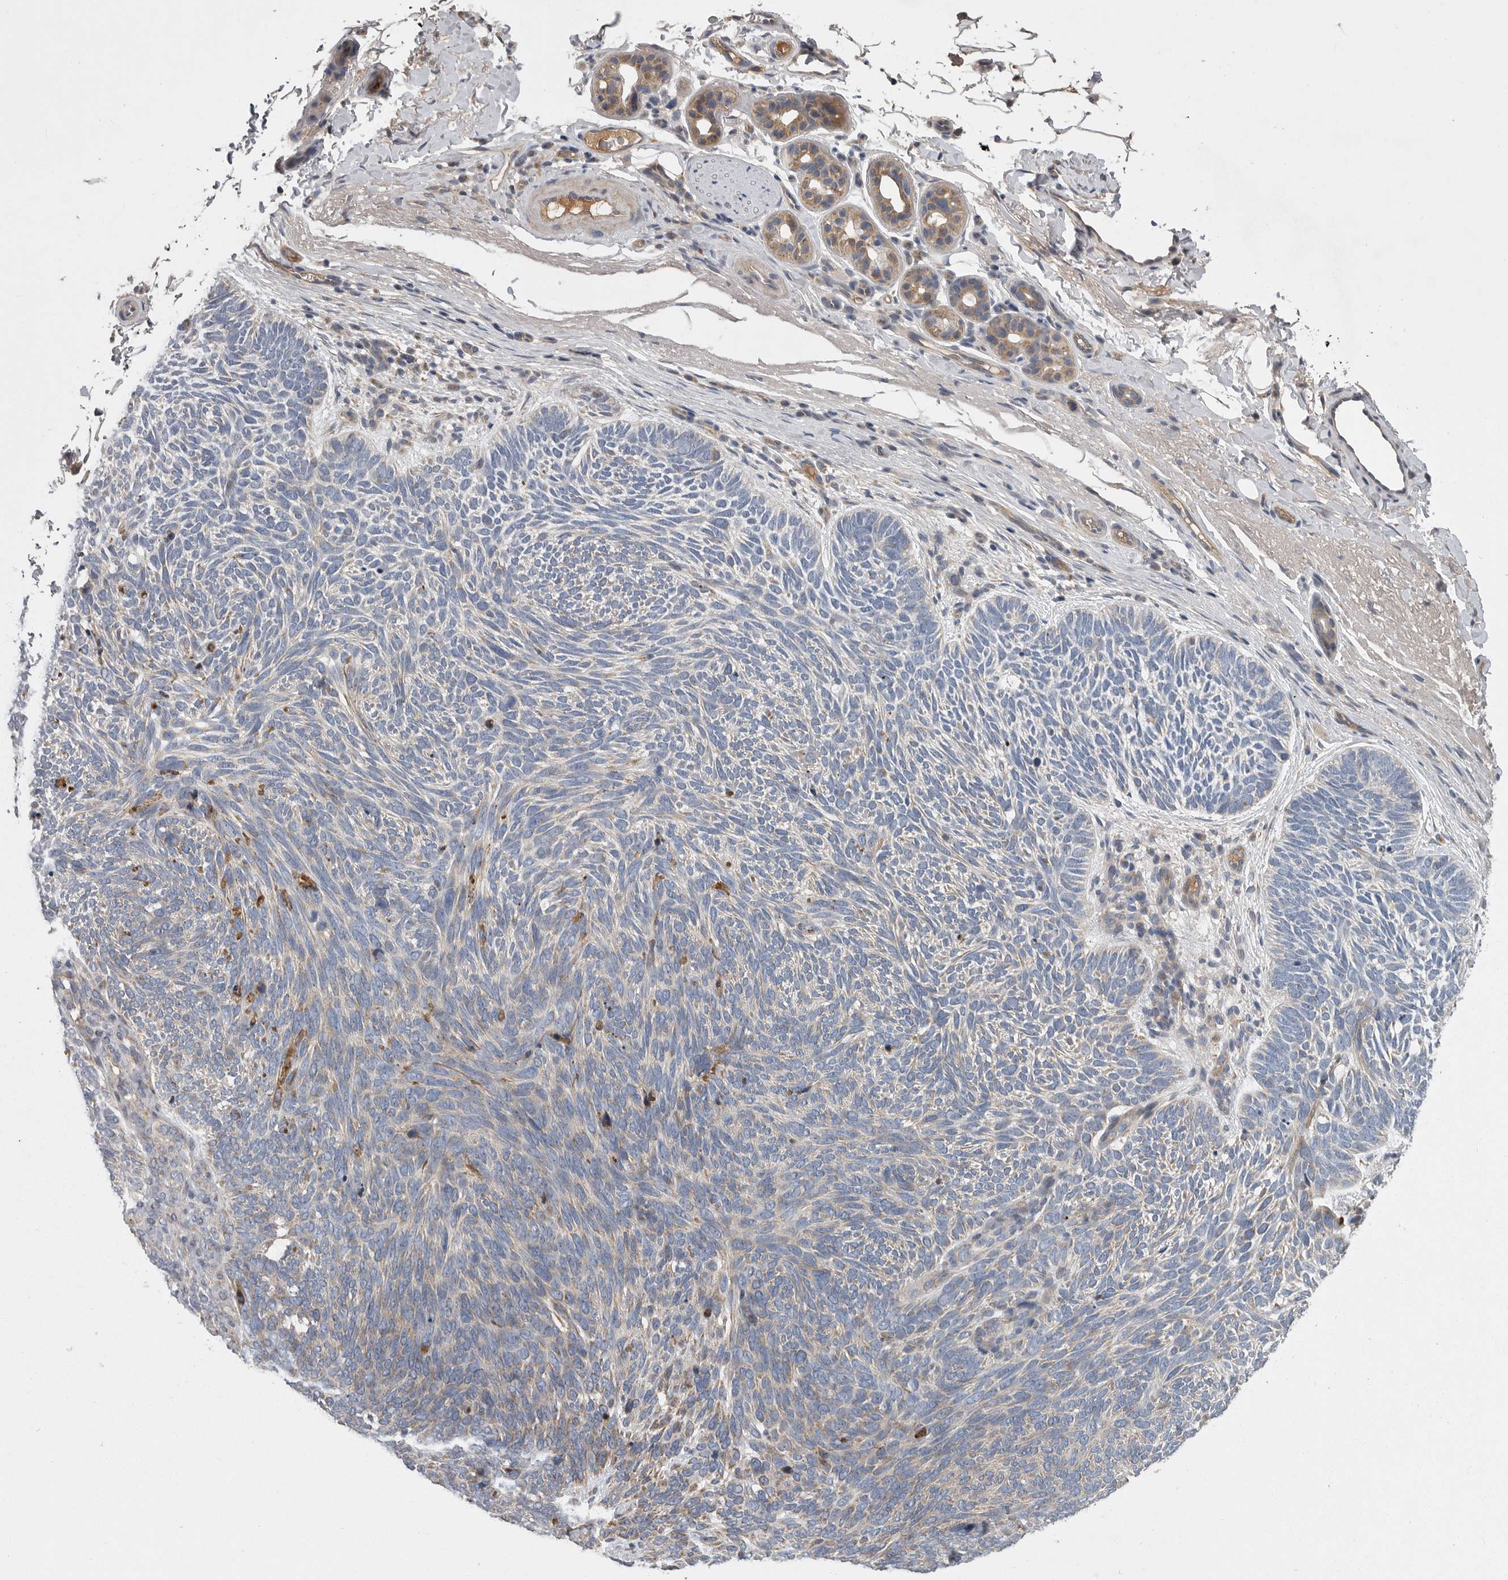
{"staining": {"intensity": "negative", "quantity": "none", "location": "none"}, "tissue": "skin cancer", "cell_type": "Tumor cells", "image_type": "cancer", "snomed": [{"axis": "morphology", "description": "Basal cell carcinoma"}, {"axis": "topography", "description": "Skin"}], "caption": "High power microscopy histopathology image of an immunohistochemistry photomicrograph of skin cancer (basal cell carcinoma), revealing no significant staining in tumor cells.", "gene": "CRP", "patient": {"sex": "female", "age": 85}}